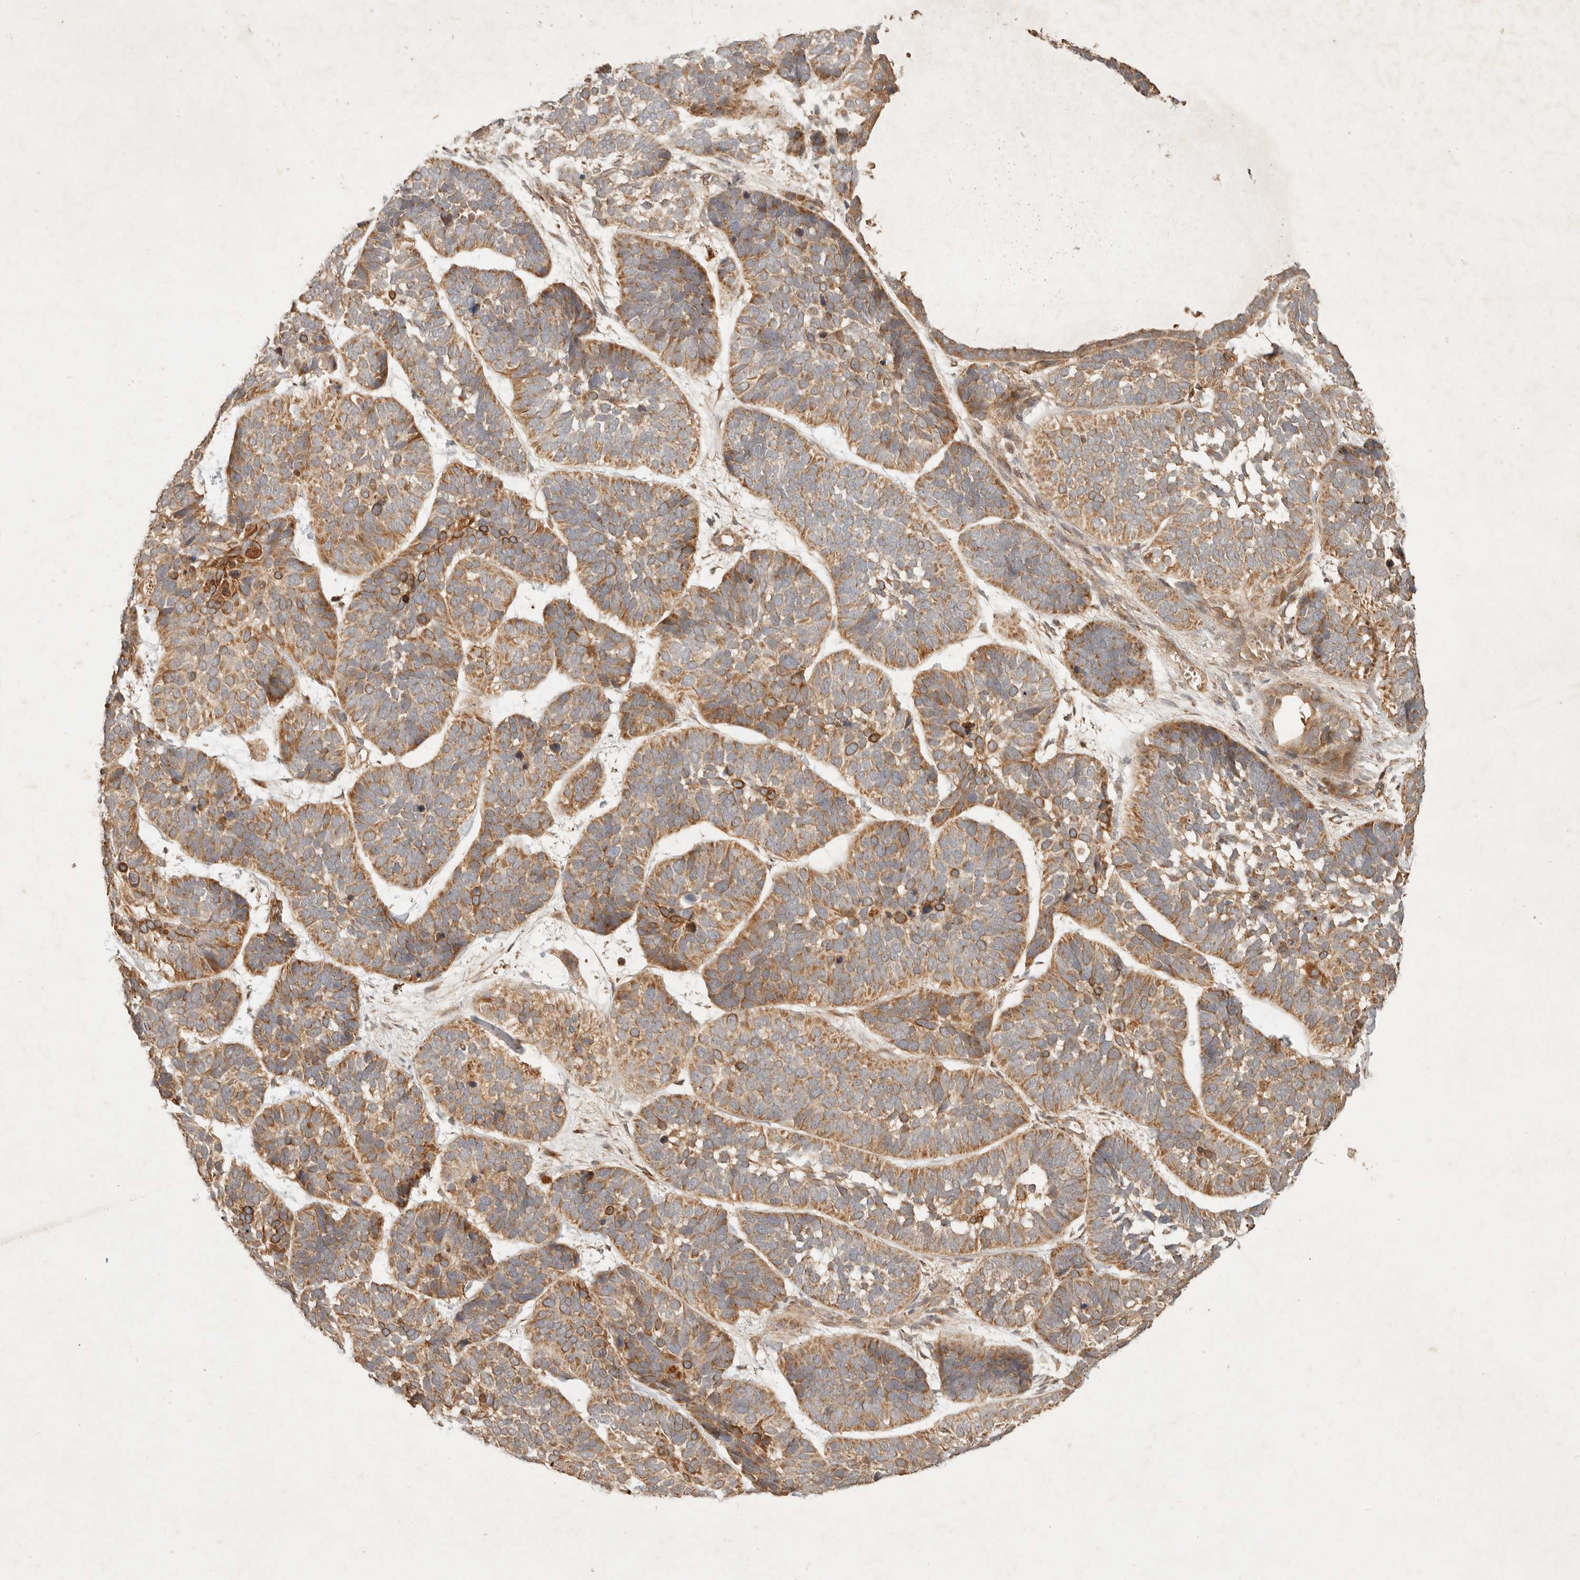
{"staining": {"intensity": "moderate", "quantity": ">75%", "location": "cytoplasmic/membranous"}, "tissue": "skin cancer", "cell_type": "Tumor cells", "image_type": "cancer", "snomed": [{"axis": "morphology", "description": "Basal cell carcinoma"}, {"axis": "topography", "description": "Skin"}], "caption": "Skin cancer (basal cell carcinoma) stained with immunohistochemistry (IHC) reveals moderate cytoplasmic/membranous staining in approximately >75% of tumor cells. The staining was performed using DAB (3,3'-diaminobenzidine) to visualize the protein expression in brown, while the nuclei were stained in blue with hematoxylin (Magnification: 20x).", "gene": "CLEC4C", "patient": {"sex": "male", "age": 62}}